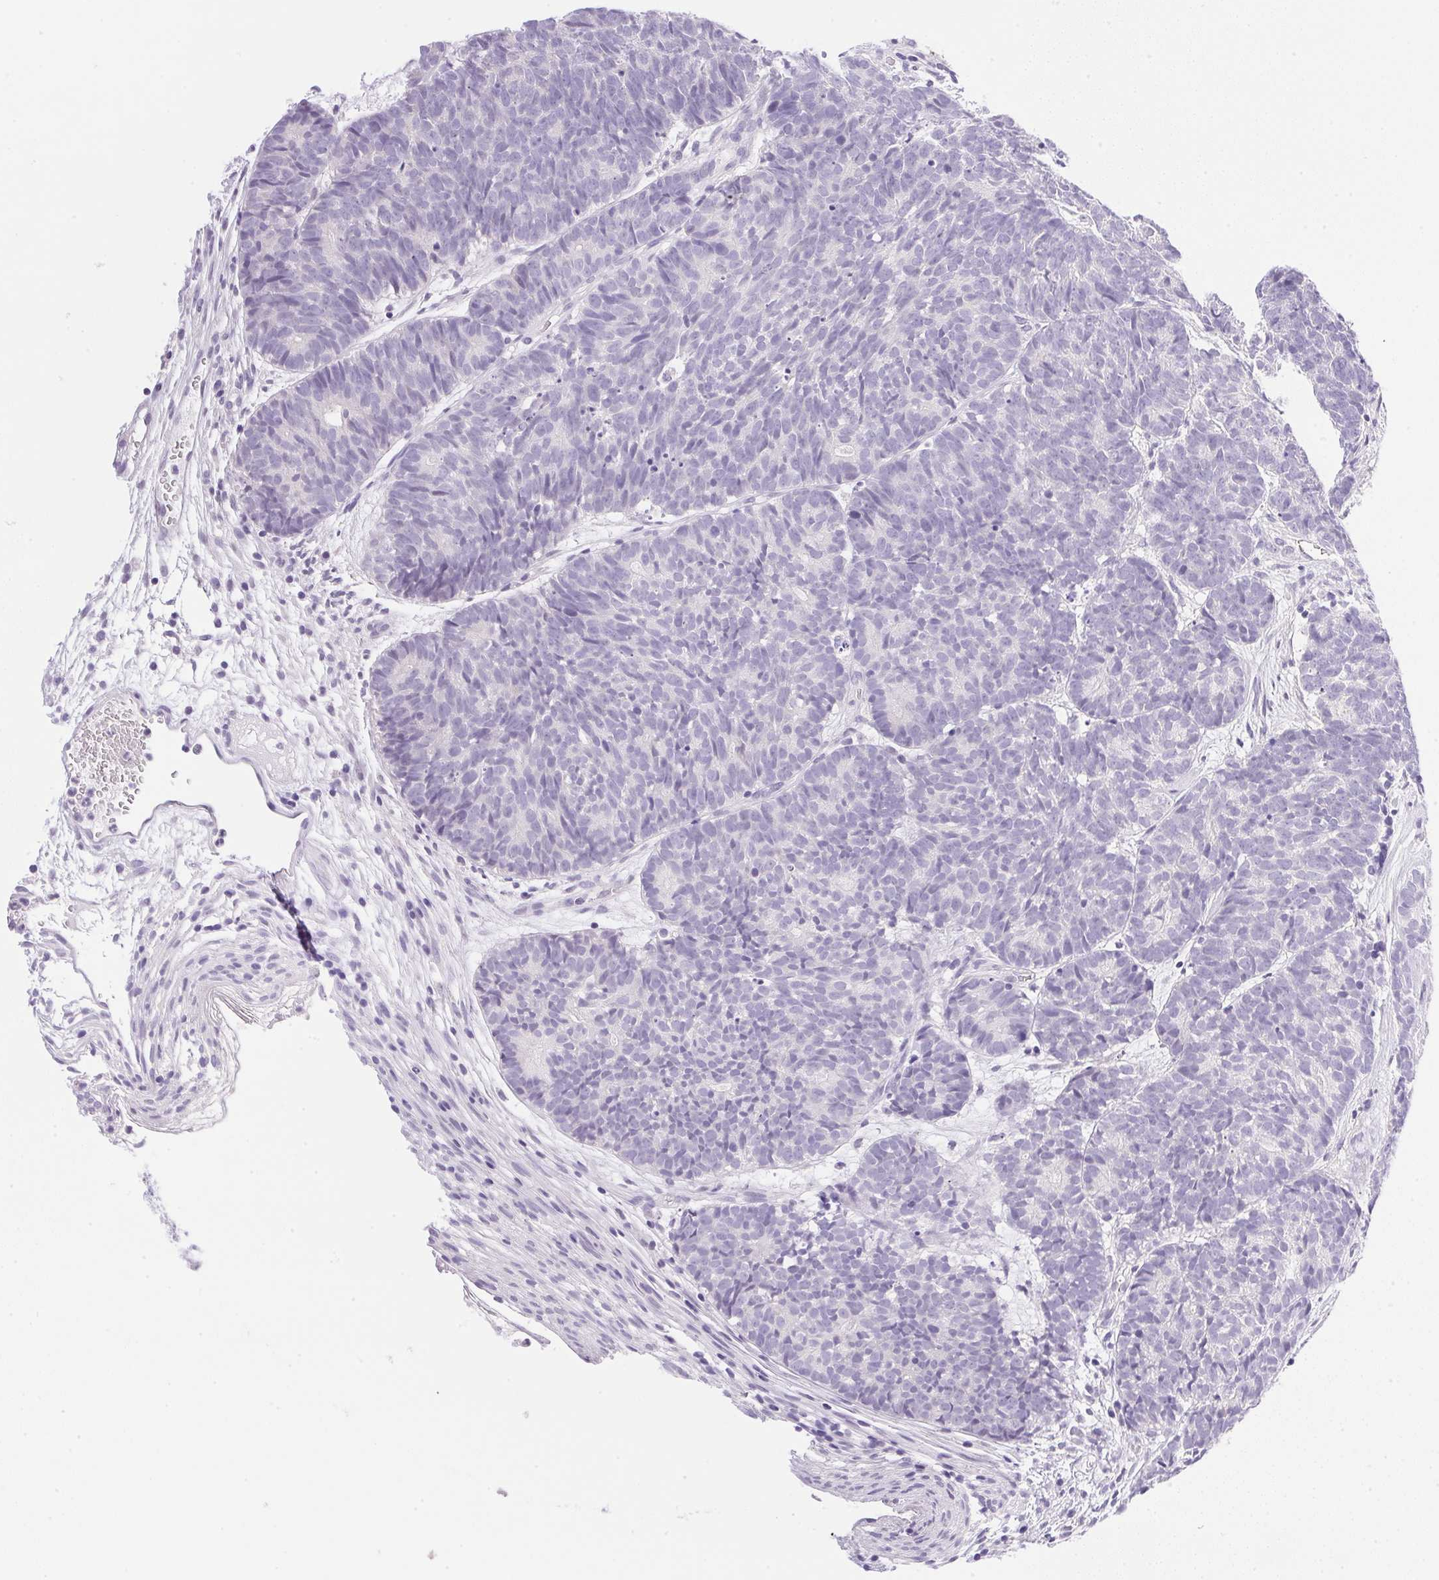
{"staining": {"intensity": "negative", "quantity": "none", "location": "none"}, "tissue": "head and neck cancer", "cell_type": "Tumor cells", "image_type": "cancer", "snomed": [{"axis": "morphology", "description": "Adenocarcinoma, NOS"}, {"axis": "topography", "description": "Head-Neck"}], "caption": "Tumor cells show no significant positivity in head and neck cancer (adenocarcinoma).", "gene": "ATP6V0A4", "patient": {"sex": "female", "age": 81}}